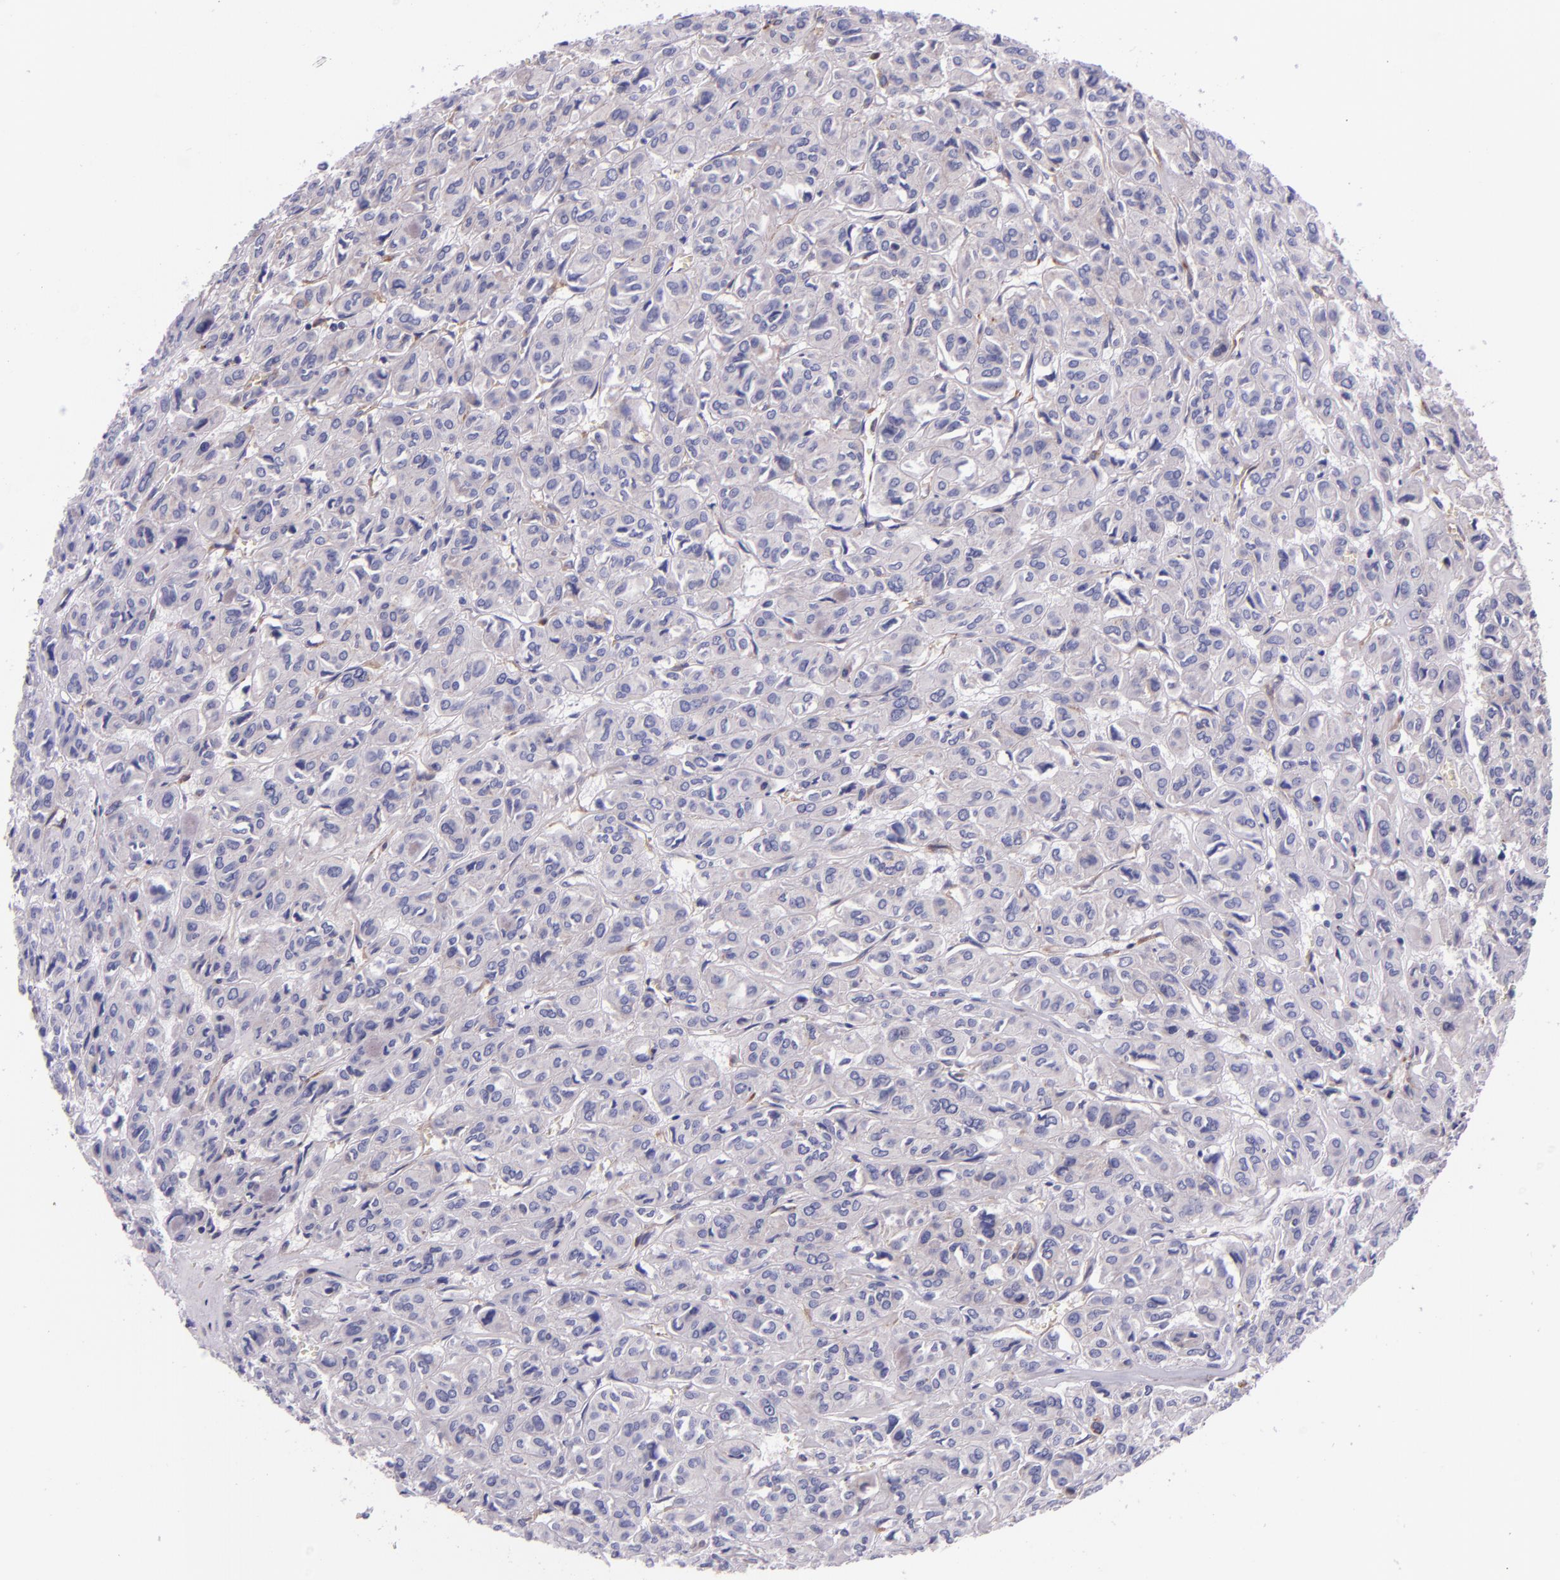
{"staining": {"intensity": "negative", "quantity": "none", "location": "none"}, "tissue": "thyroid cancer", "cell_type": "Tumor cells", "image_type": "cancer", "snomed": [{"axis": "morphology", "description": "Follicular adenoma carcinoma, NOS"}, {"axis": "topography", "description": "Thyroid gland"}], "caption": "Follicular adenoma carcinoma (thyroid) was stained to show a protein in brown. There is no significant positivity in tumor cells.", "gene": "IDH3G", "patient": {"sex": "female", "age": 71}}